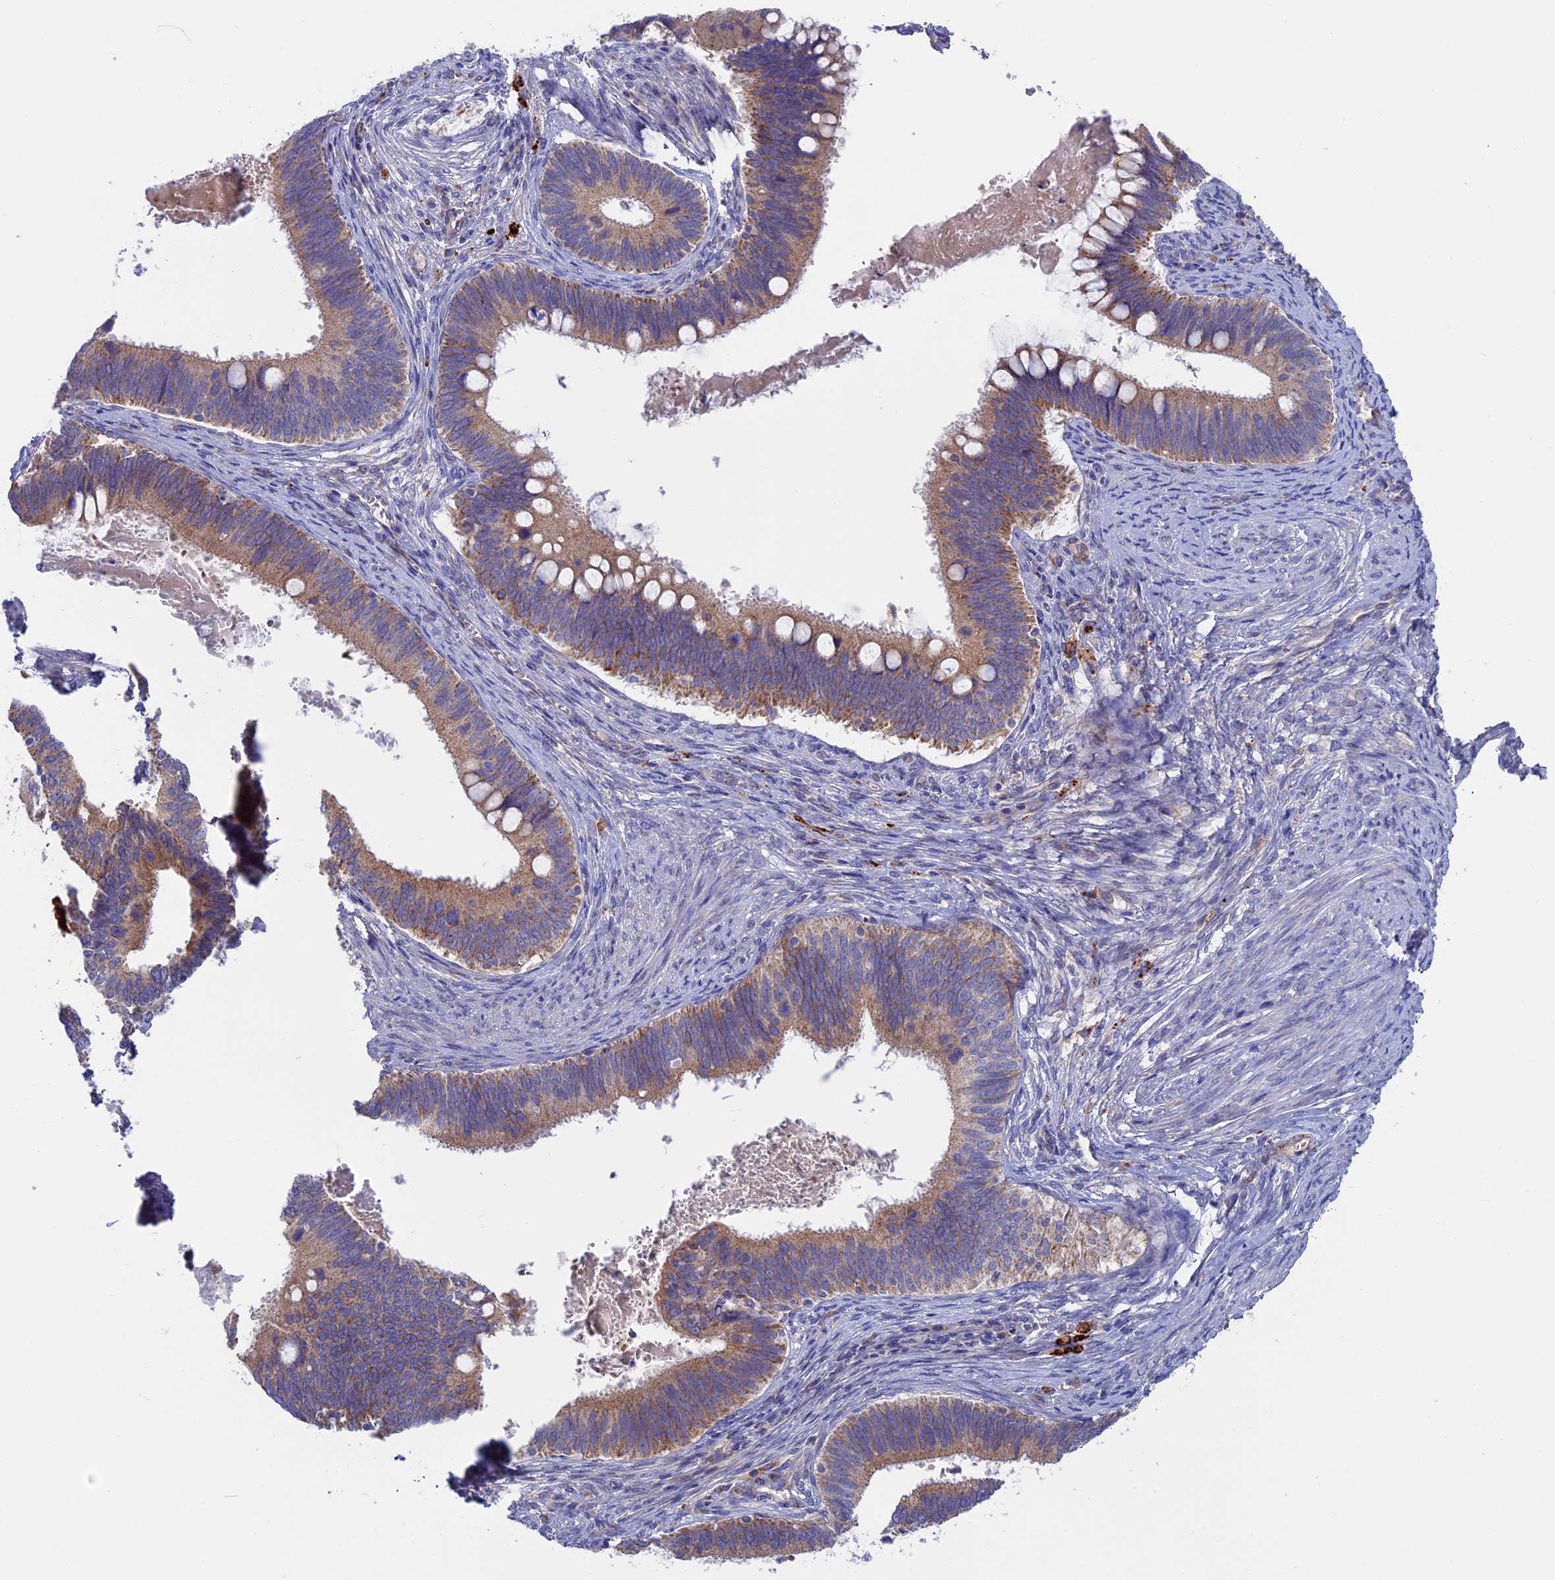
{"staining": {"intensity": "moderate", "quantity": ">75%", "location": "cytoplasmic/membranous"}, "tissue": "cervical cancer", "cell_type": "Tumor cells", "image_type": "cancer", "snomed": [{"axis": "morphology", "description": "Adenocarcinoma, NOS"}, {"axis": "topography", "description": "Cervix"}], "caption": "The immunohistochemical stain shows moderate cytoplasmic/membranous staining in tumor cells of adenocarcinoma (cervical) tissue. Using DAB (brown) and hematoxylin (blue) stains, captured at high magnification using brightfield microscopy.", "gene": "ETFDH", "patient": {"sex": "female", "age": 42}}